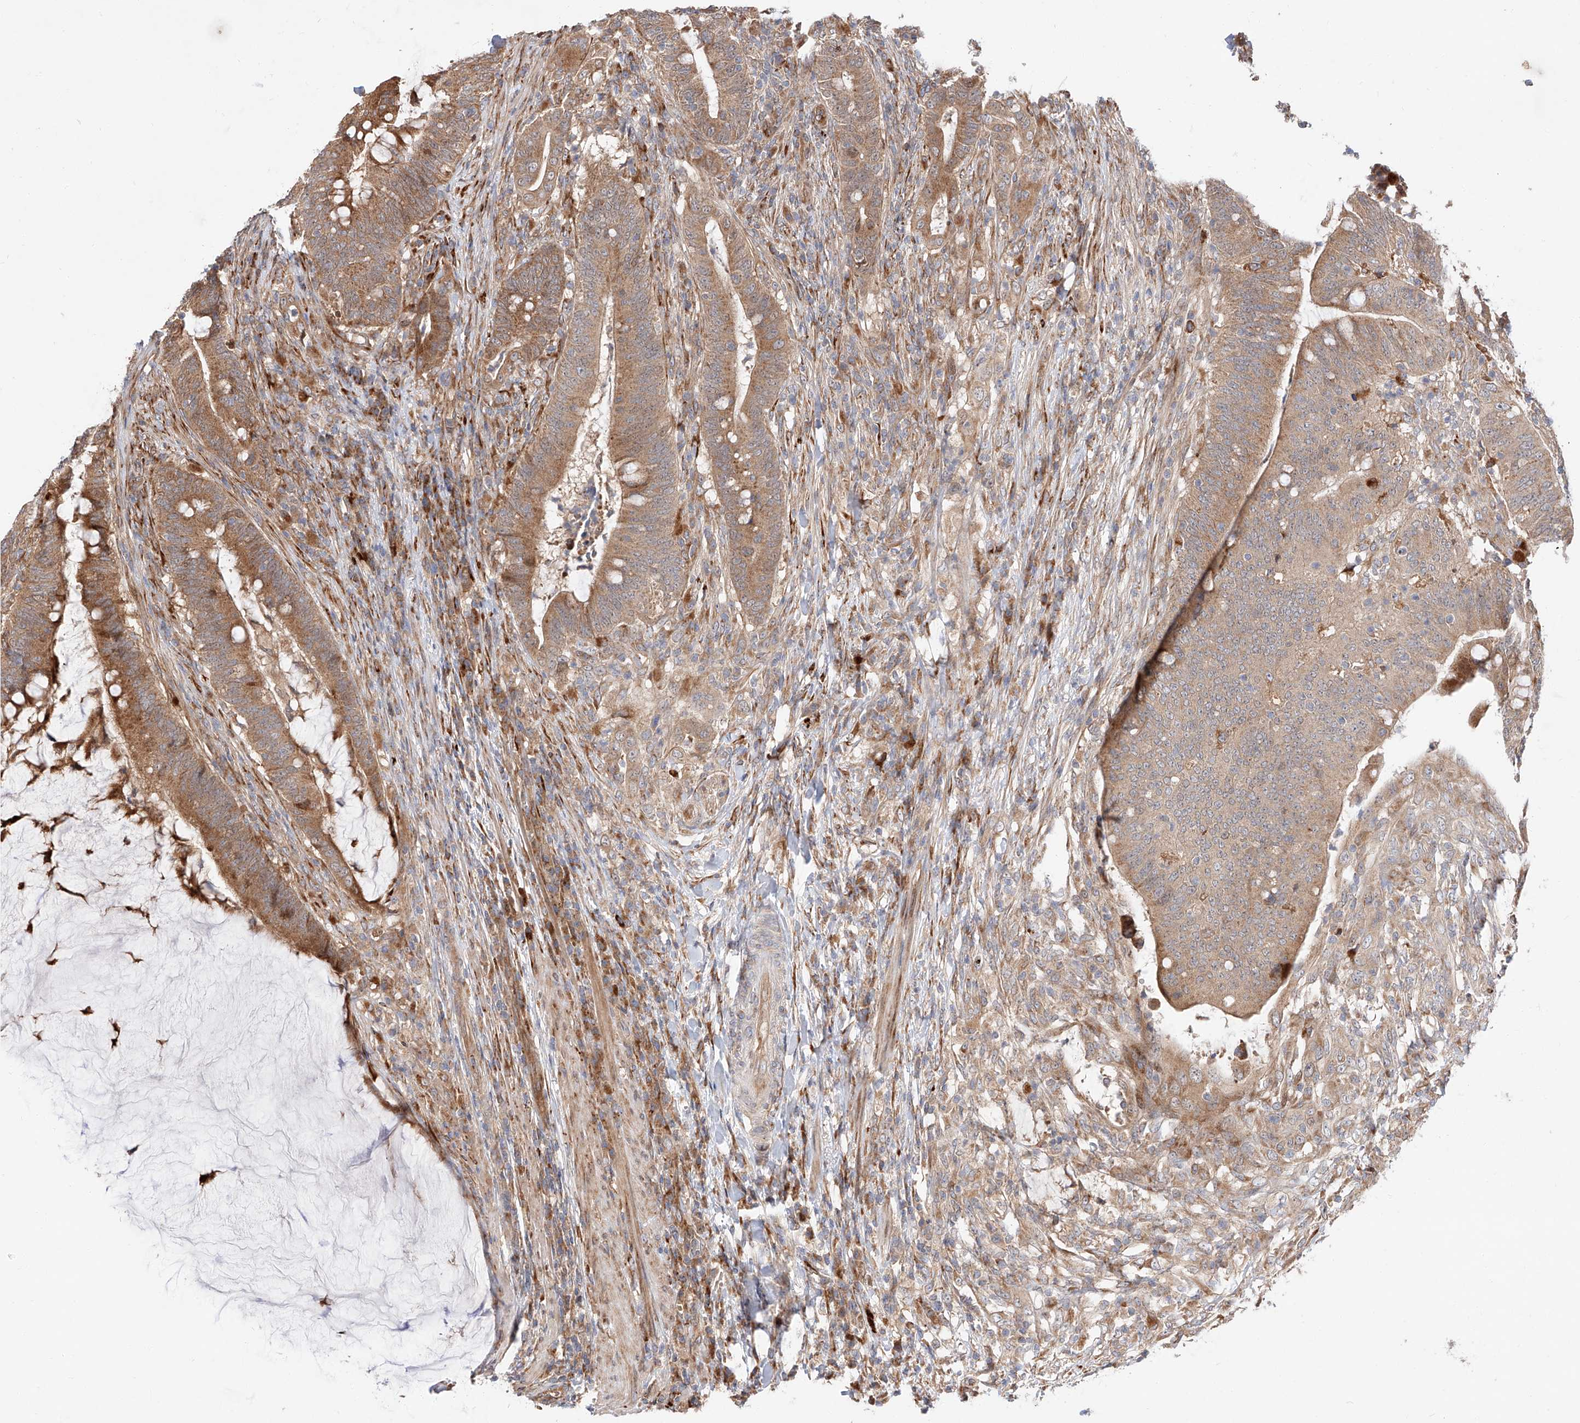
{"staining": {"intensity": "moderate", "quantity": ">75%", "location": "cytoplasmic/membranous"}, "tissue": "colorectal cancer", "cell_type": "Tumor cells", "image_type": "cancer", "snomed": [{"axis": "morphology", "description": "Adenocarcinoma, NOS"}, {"axis": "topography", "description": "Colon"}], "caption": "Immunohistochemical staining of human colorectal adenocarcinoma reveals moderate cytoplasmic/membranous protein staining in approximately >75% of tumor cells.", "gene": "DIRAS3", "patient": {"sex": "female", "age": 66}}